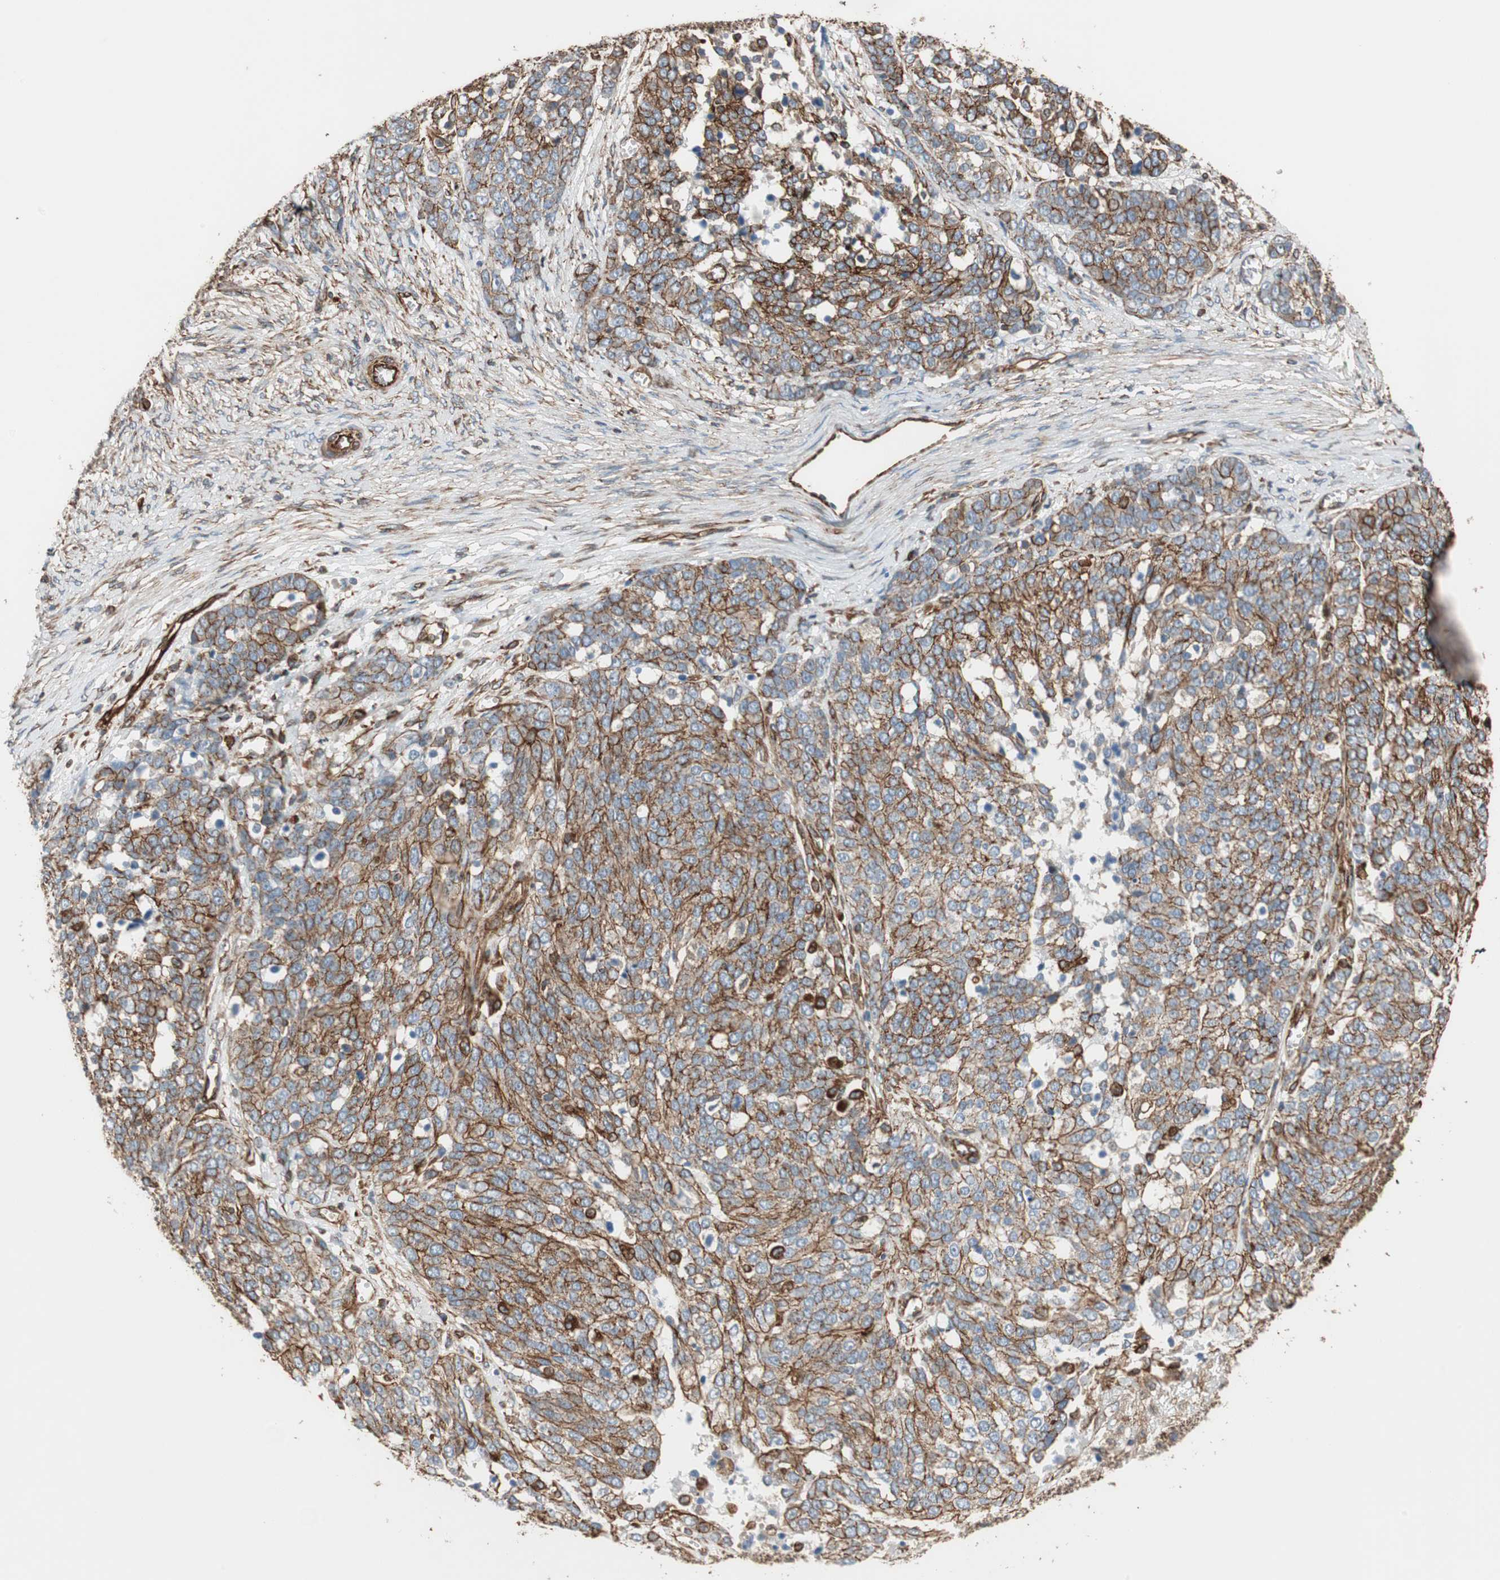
{"staining": {"intensity": "strong", "quantity": ">75%", "location": "cytoplasmic/membranous"}, "tissue": "ovarian cancer", "cell_type": "Tumor cells", "image_type": "cancer", "snomed": [{"axis": "morphology", "description": "Cystadenocarcinoma, serous, NOS"}, {"axis": "topography", "description": "Ovary"}], "caption": "A high amount of strong cytoplasmic/membranous staining is appreciated in approximately >75% of tumor cells in ovarian cancer tissue.", "gene": "TCTA", "patient": {"sex": "female", "age": 44}}